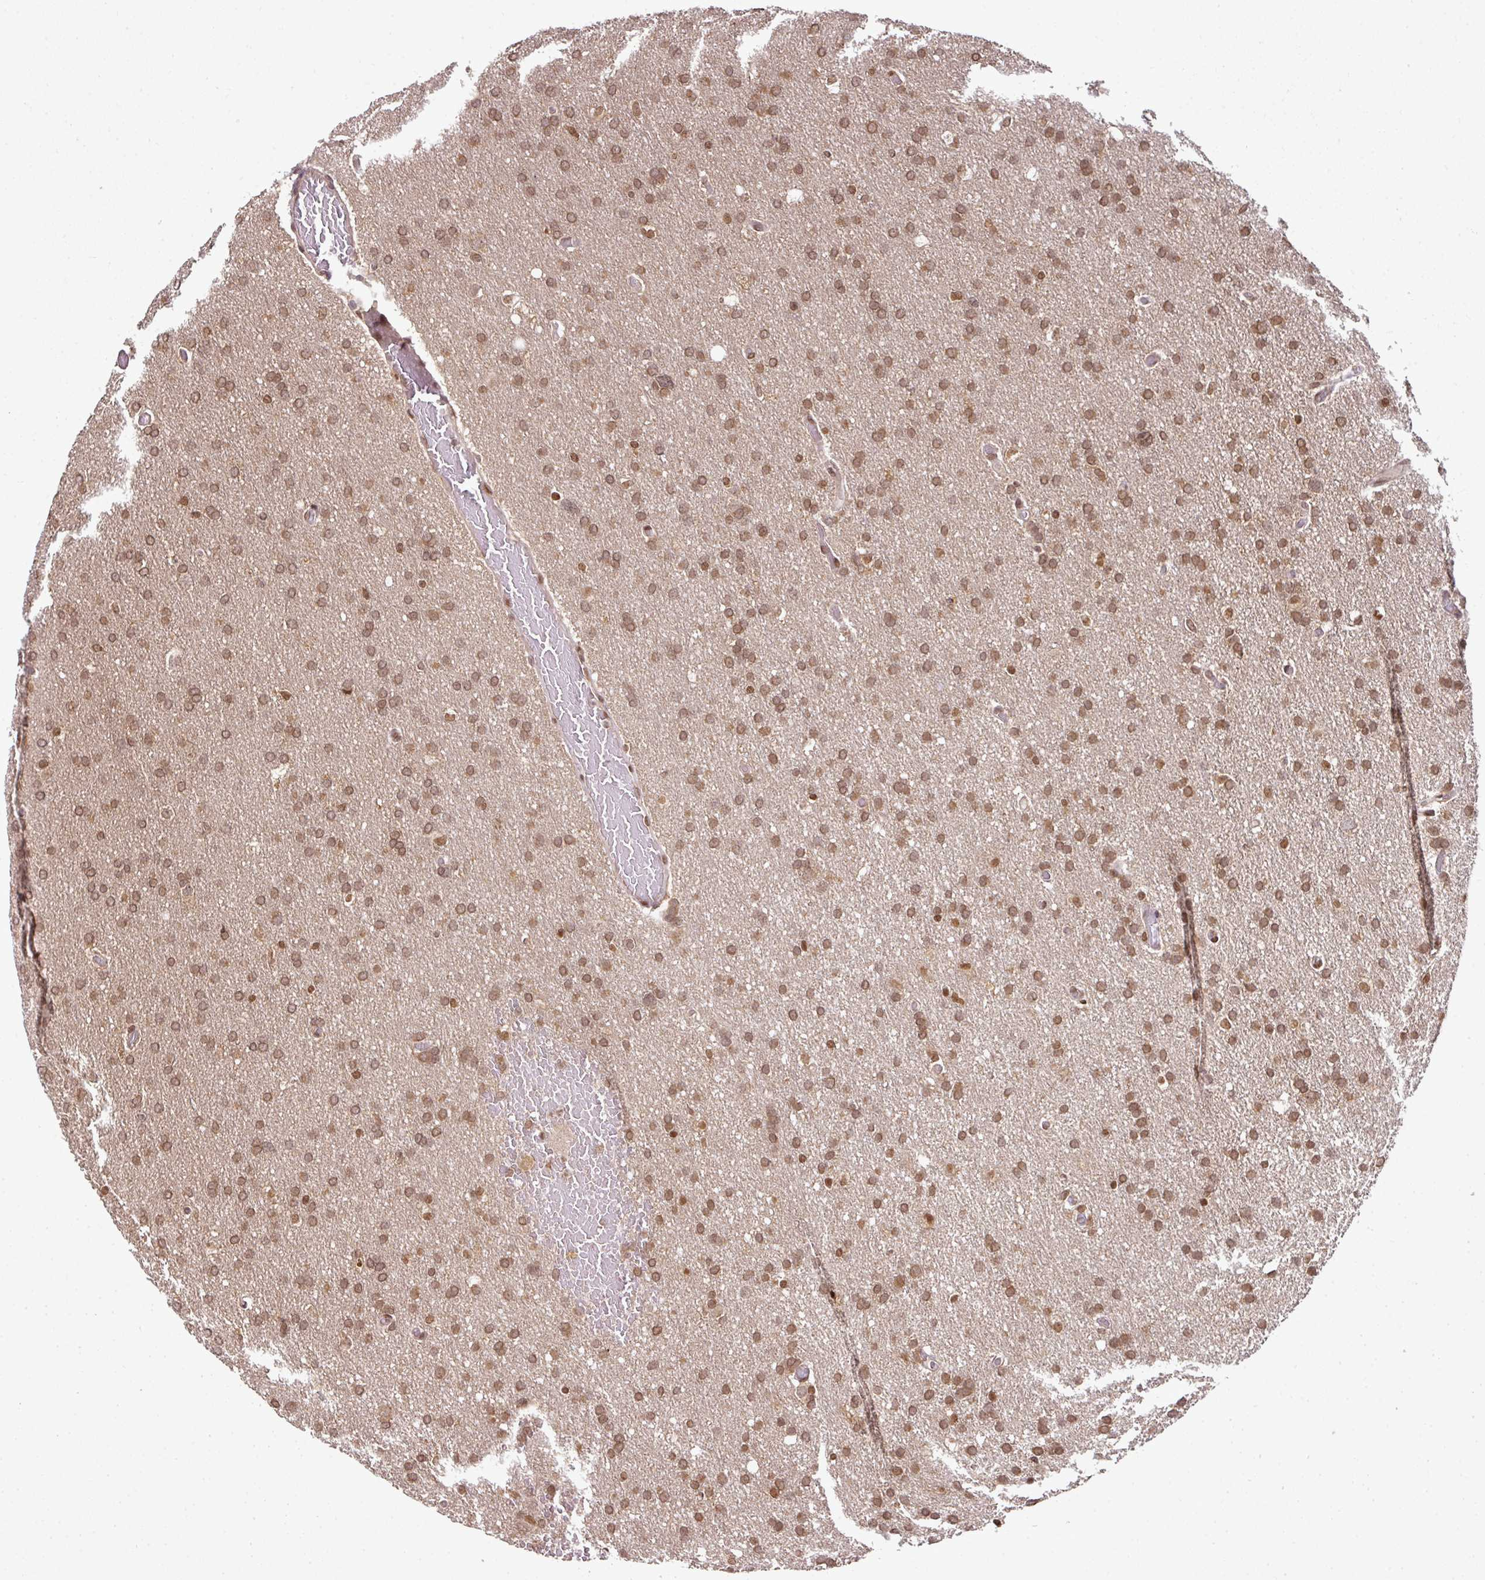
{"staining": {"intensity": "moderate", "quantity": ">75%", "location": "cytoplasmic/membranous,nuclear"}, "tissue": "glioma", "cell_type": "Tumor cells", "image_type": "cancer", "snomed": [{"axis": "morphology", "description": "Glioma, malignant, High grade"}, {"axis": "topography", "description": "Cerebral cortex"}], "caption": "Immunohistochemical staining of human glioma exhibits moderate cytoplasmic/membranous and nuclear protein staining in approximately >75% of tumor cells.", "gene": "ANKRD18A", "patient": {"sex": "female", "age": 36}}